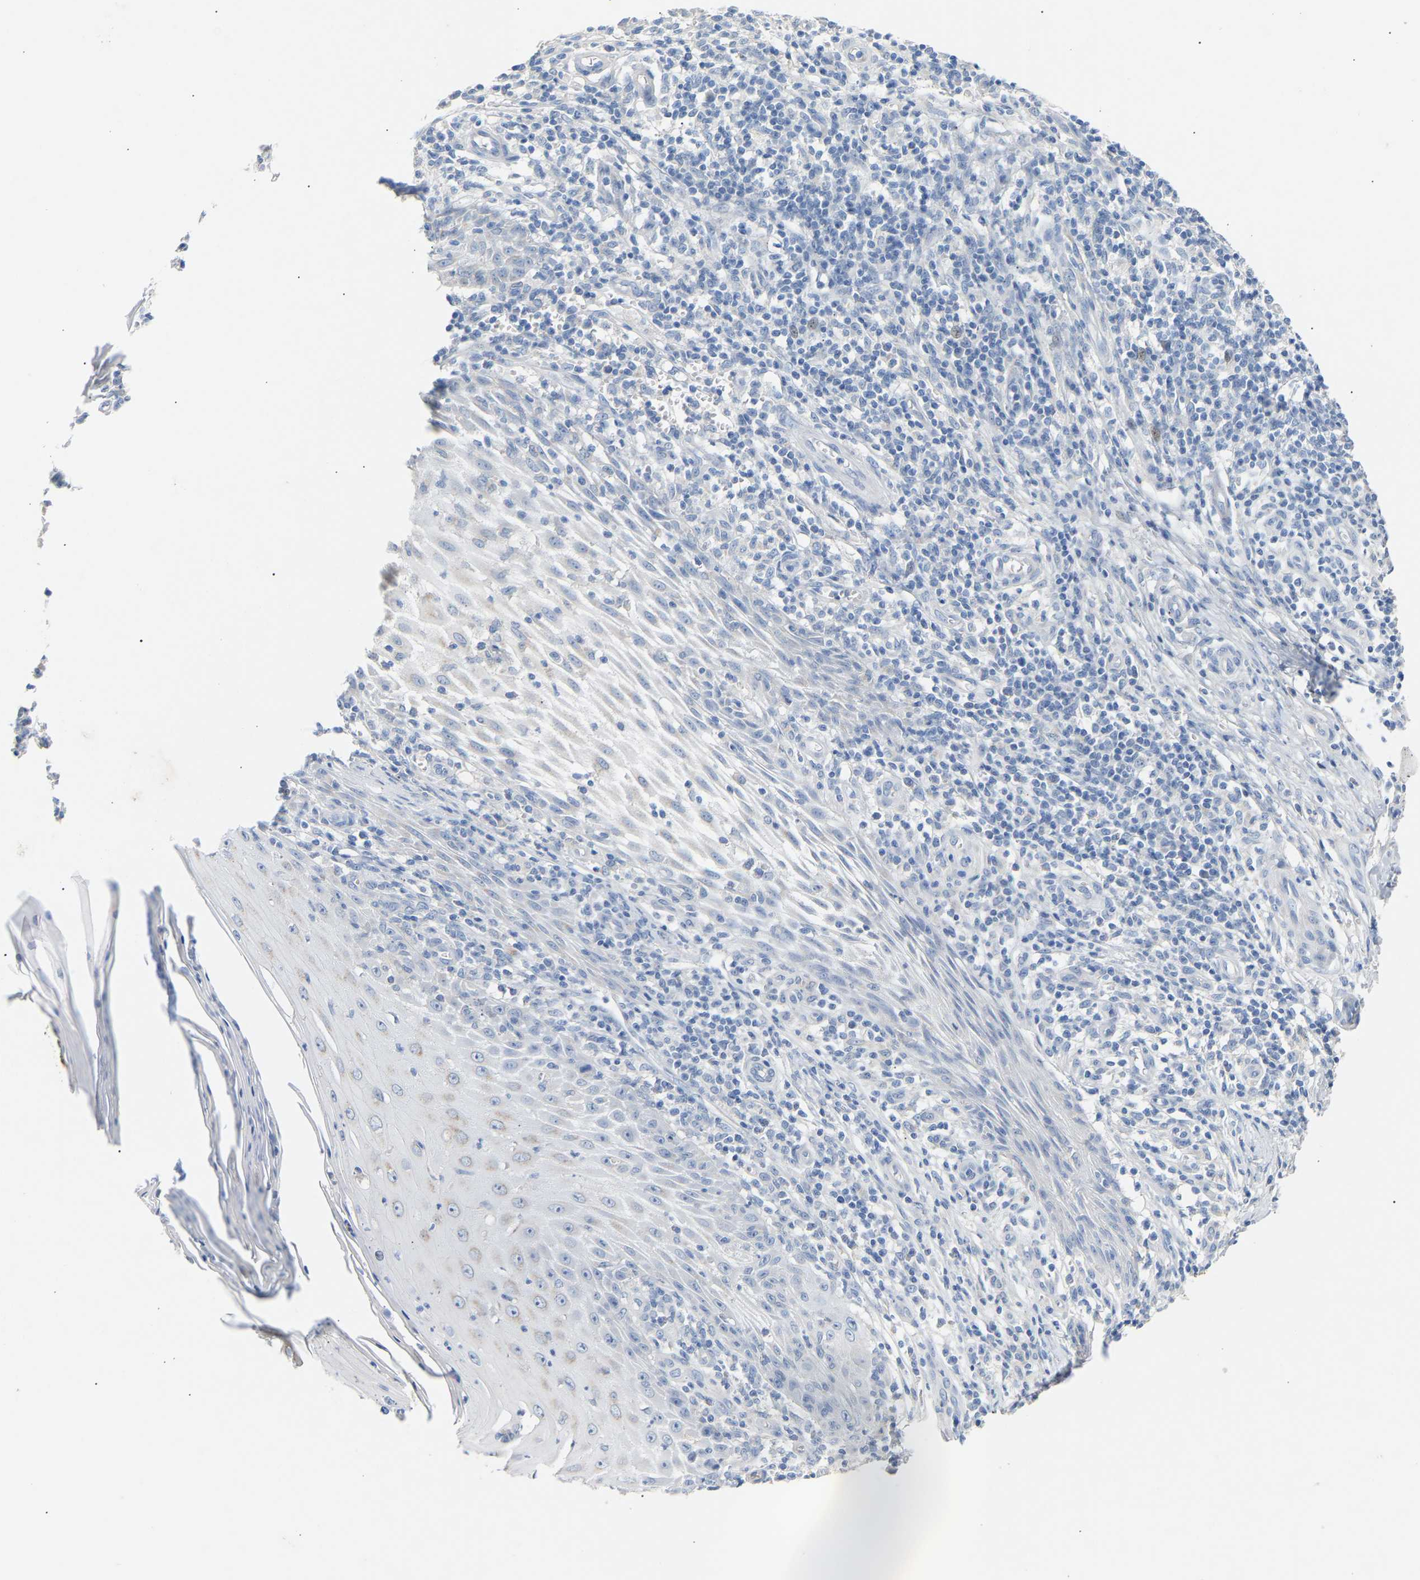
{"staining": {"intensity": "negative", "quantity": "none", "location": "none"}, "tissue": "skin cancer", "cell_type": "Tumor cells", "image_type": "cancer", "snomed": [{"axis": "morphology", "description": "Squamous cell carcinoma, NOS"}, {"axis": "topography", "description": "Skin"}], "caption": "There is no significant staining in tumor cells of squamous cell carcinoma (skin).", "gene": "PEX1", "patient": {"sex": "female", "age": 73}}